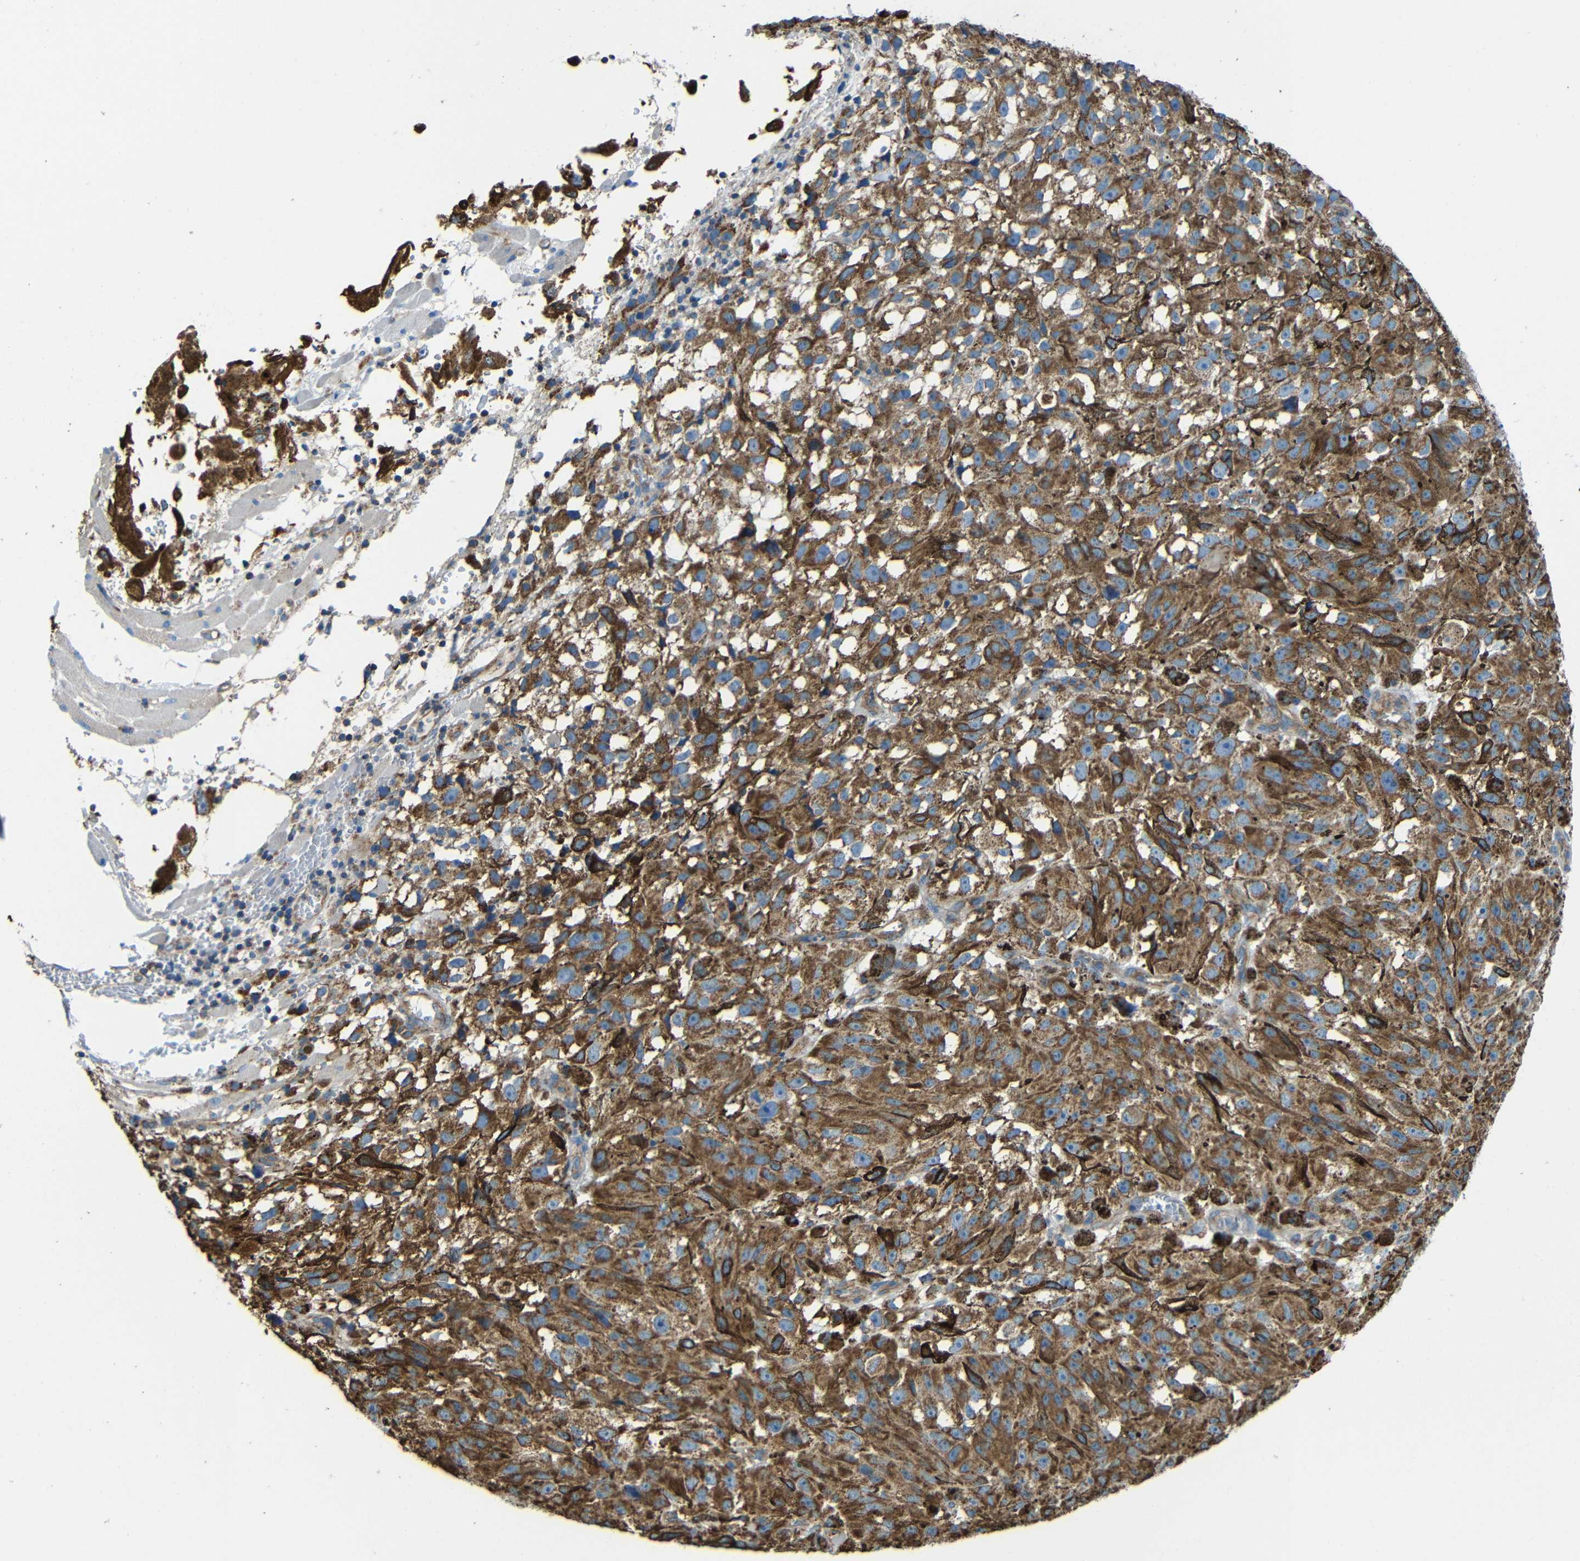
{"staining": {"intensity": "strong", "quantity": ">75%", "location": "cytoplasmic/membranous"}, "tissue": "melanoma", "cell_type": "Tumor cells", "image_type": "cancer", "snomed": [{"axis": "morphology", "description": "Malignant melanoma, NOS"}, {"axis": "topography", "description": "Skin"}], "caption": "IHC of malignant melanoma displays high levels of strong cytoplasmic/membranous positivity in approximately >75% of tumor cells.", "gene": "INTS6L", "patient": {"sex": "female", "age": 104}}